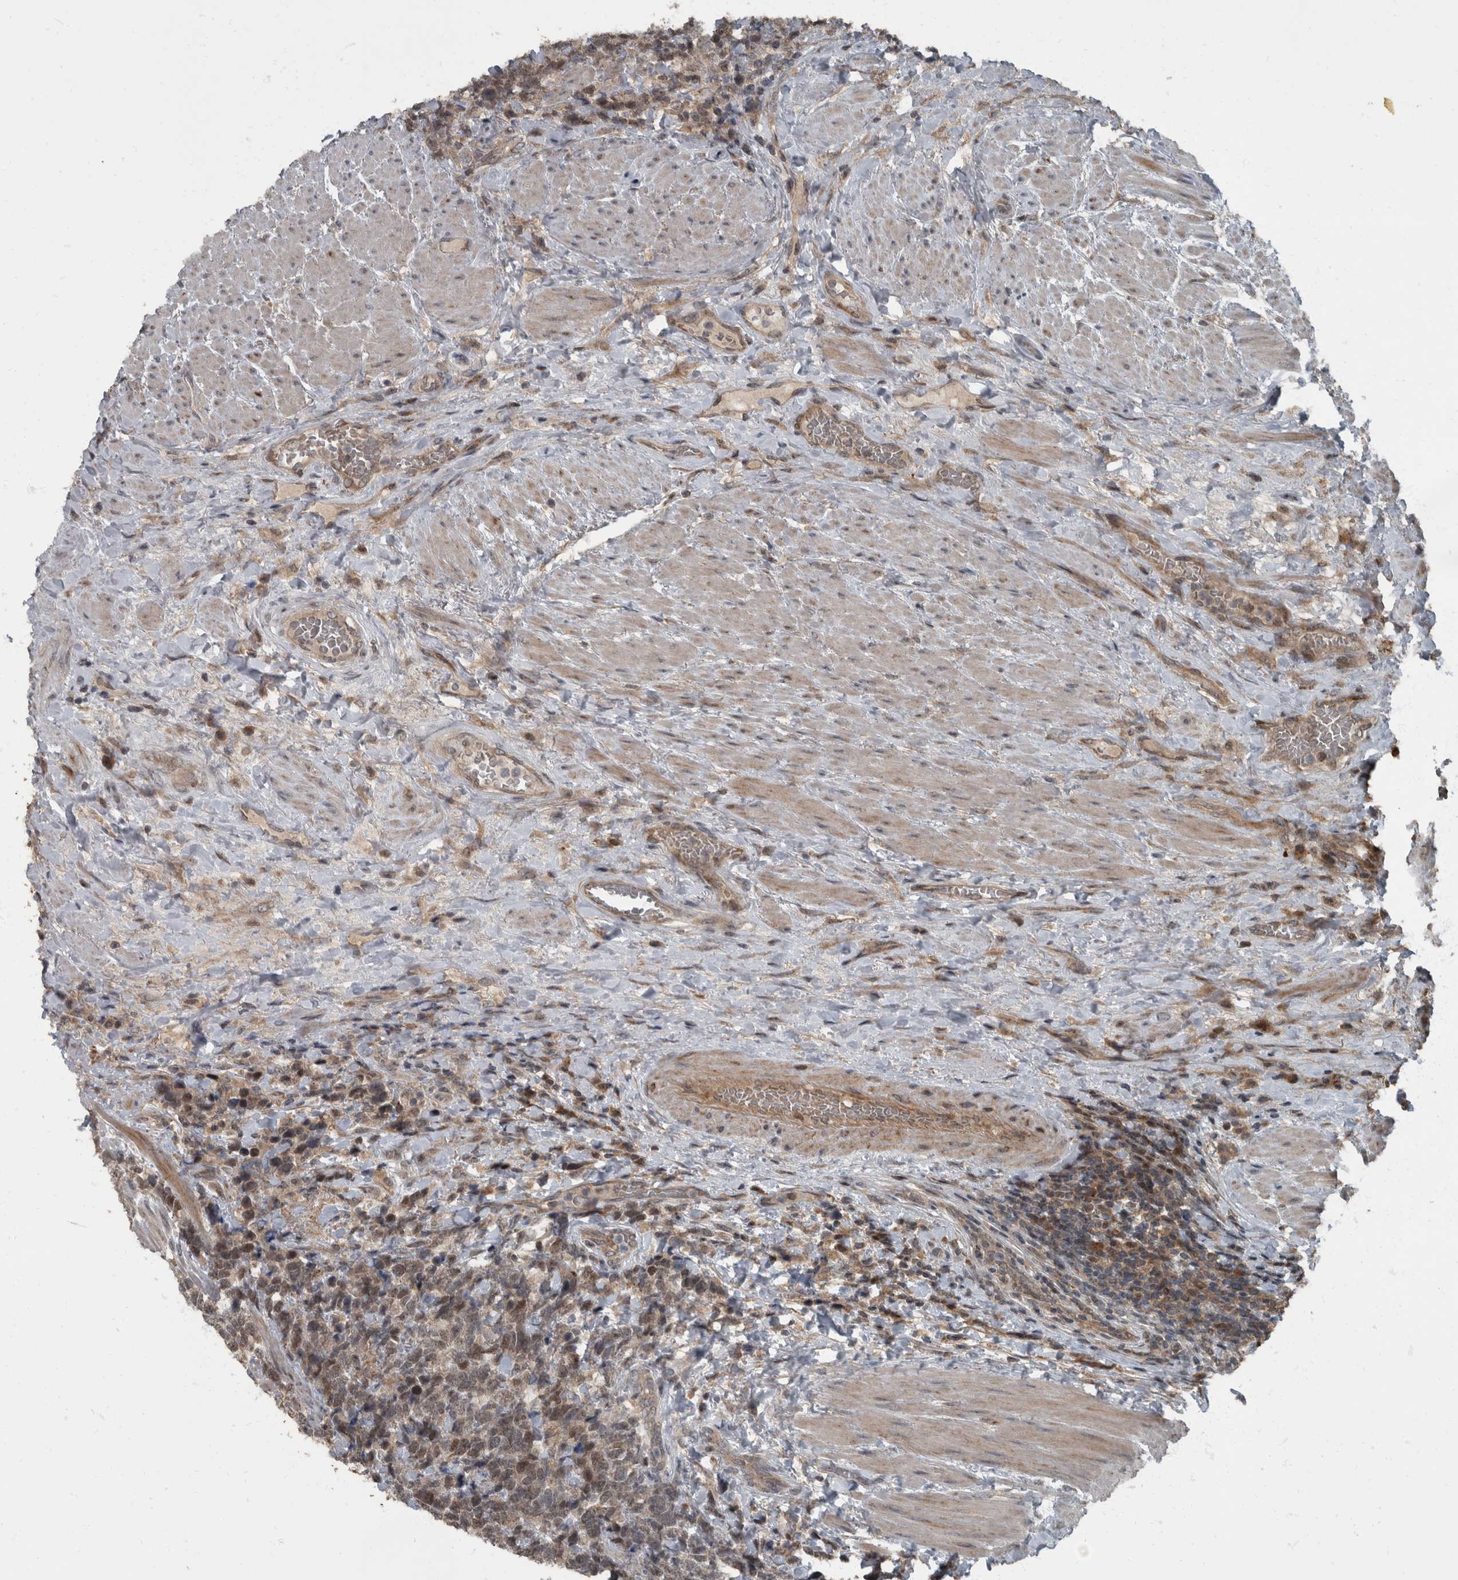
{"staining": {"intensity": "moderate", "quantity": "25%-75%", "location": "nuclear"}, "tissue": "urothelial cancer", "cell_type": "Tumor cells", "image_type": "cancer", "snomed": [{"axis": "morphology", "description": "Urothelial carcinoma, High grade"}, {"axis": "topography", "description": "Urinary bladder"}], "caption": "IHC of urothelial cancer displays medium levels of moderate nuclear staining in approximately 25%-75% of tumor cells.", "gene": "RABGGTB", "patient": {"sex": "female", "age": 82}}